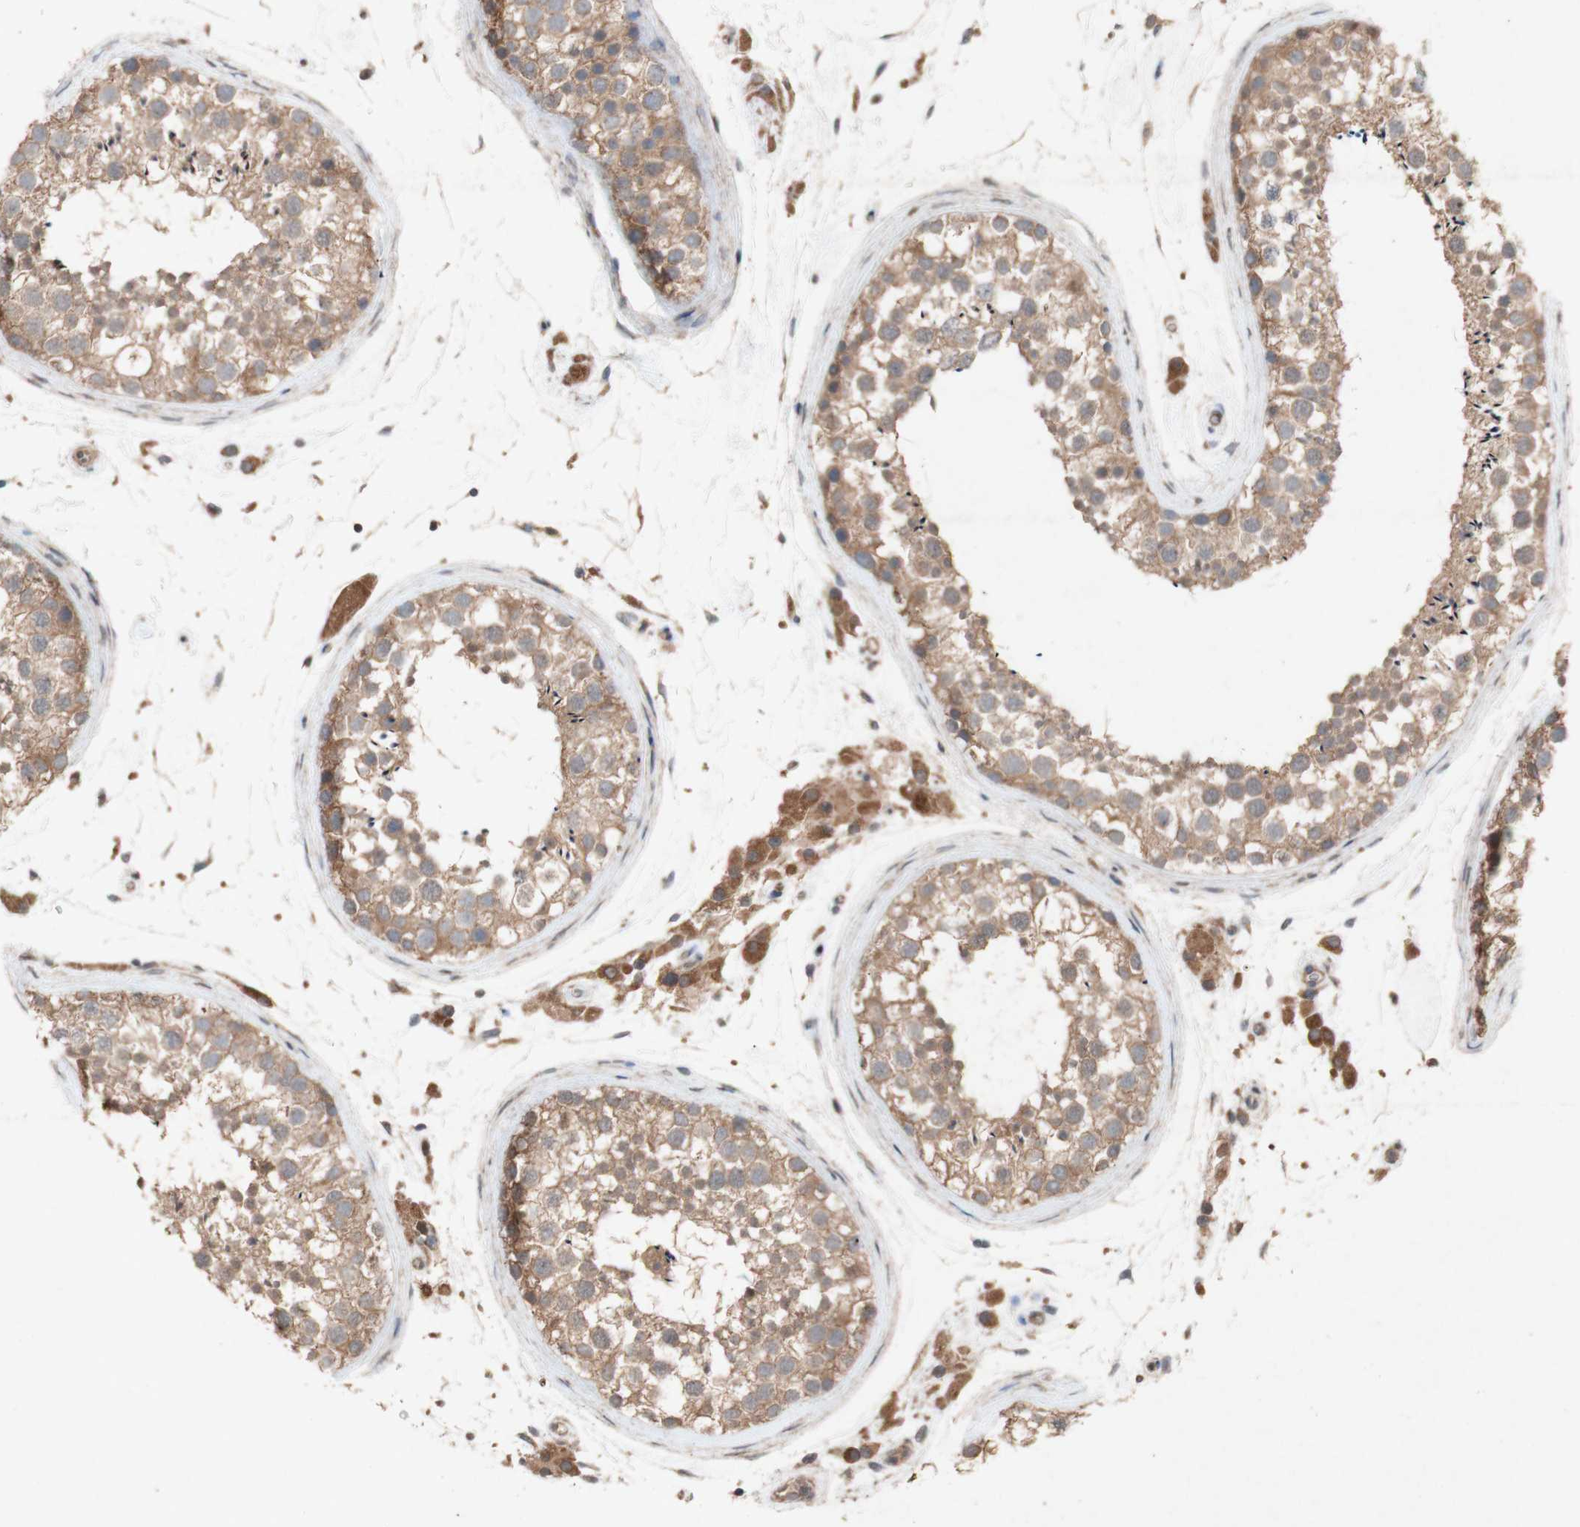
{"staining": {"intensity": "moderate", "quantity": ">75%", "location": "cytoplasmic/membranous"}, "tissue": "testis", "cell_type": "Cells in seminiferous ducts", "image_type": "normal", "snomed": [{"axis": "morphology", "description": "Normal tissue, NOS"}, {"axis": "topography", "description": "Testis"}], "caption": "A brown stain highlights moderate cytoplasmic/membranous positivity of a protein in cells in seminiferous ducts of normal human testis. Using DAB (3,3'-diaminobenzidine) (brown) and hematoxylin (blue) stains, captured at high magnification using brightfield microscopy.", "gene": "ATP6V1F", "patient": {"sex": "male", "age": 46}}